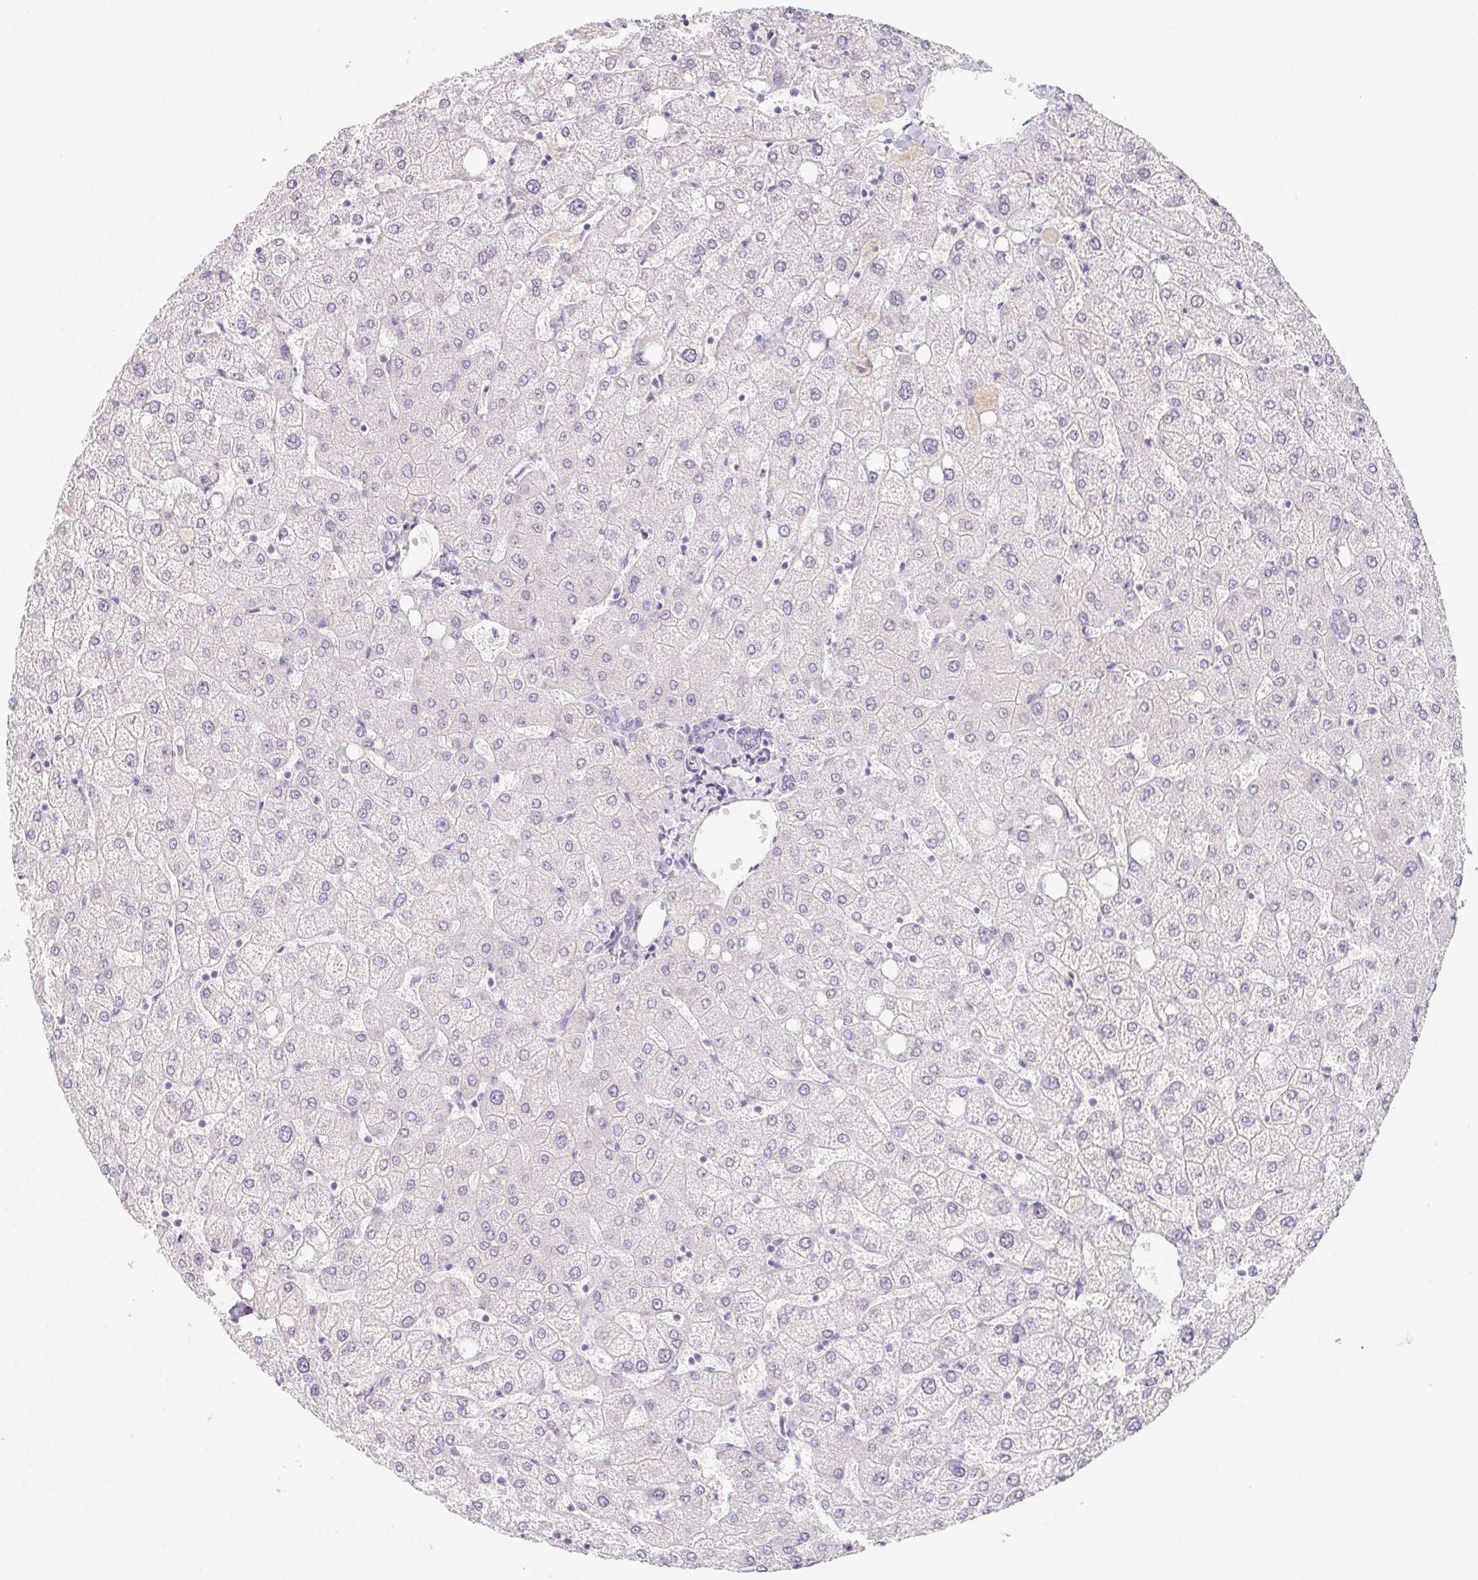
{"staining": {"intensity": "negative", "quantity": "none", "location": "none"}, "tissue": "liver", "cell_type": "Cholangiocytes", "image_type": "normal", "snomed": [{"axis": "morphology", "description": "Normal tissue, NOS"}, {"axis": "topography", "description": "Liver"}], "caption": "This is a micrograph of immunohistochemistry (IHC) staining of normal liver, which shows no staining in cholangiocytes. Nuclei are stained in blue.", "gene": "ZBBX", "patient": {"sex": "female", "age": 54}}